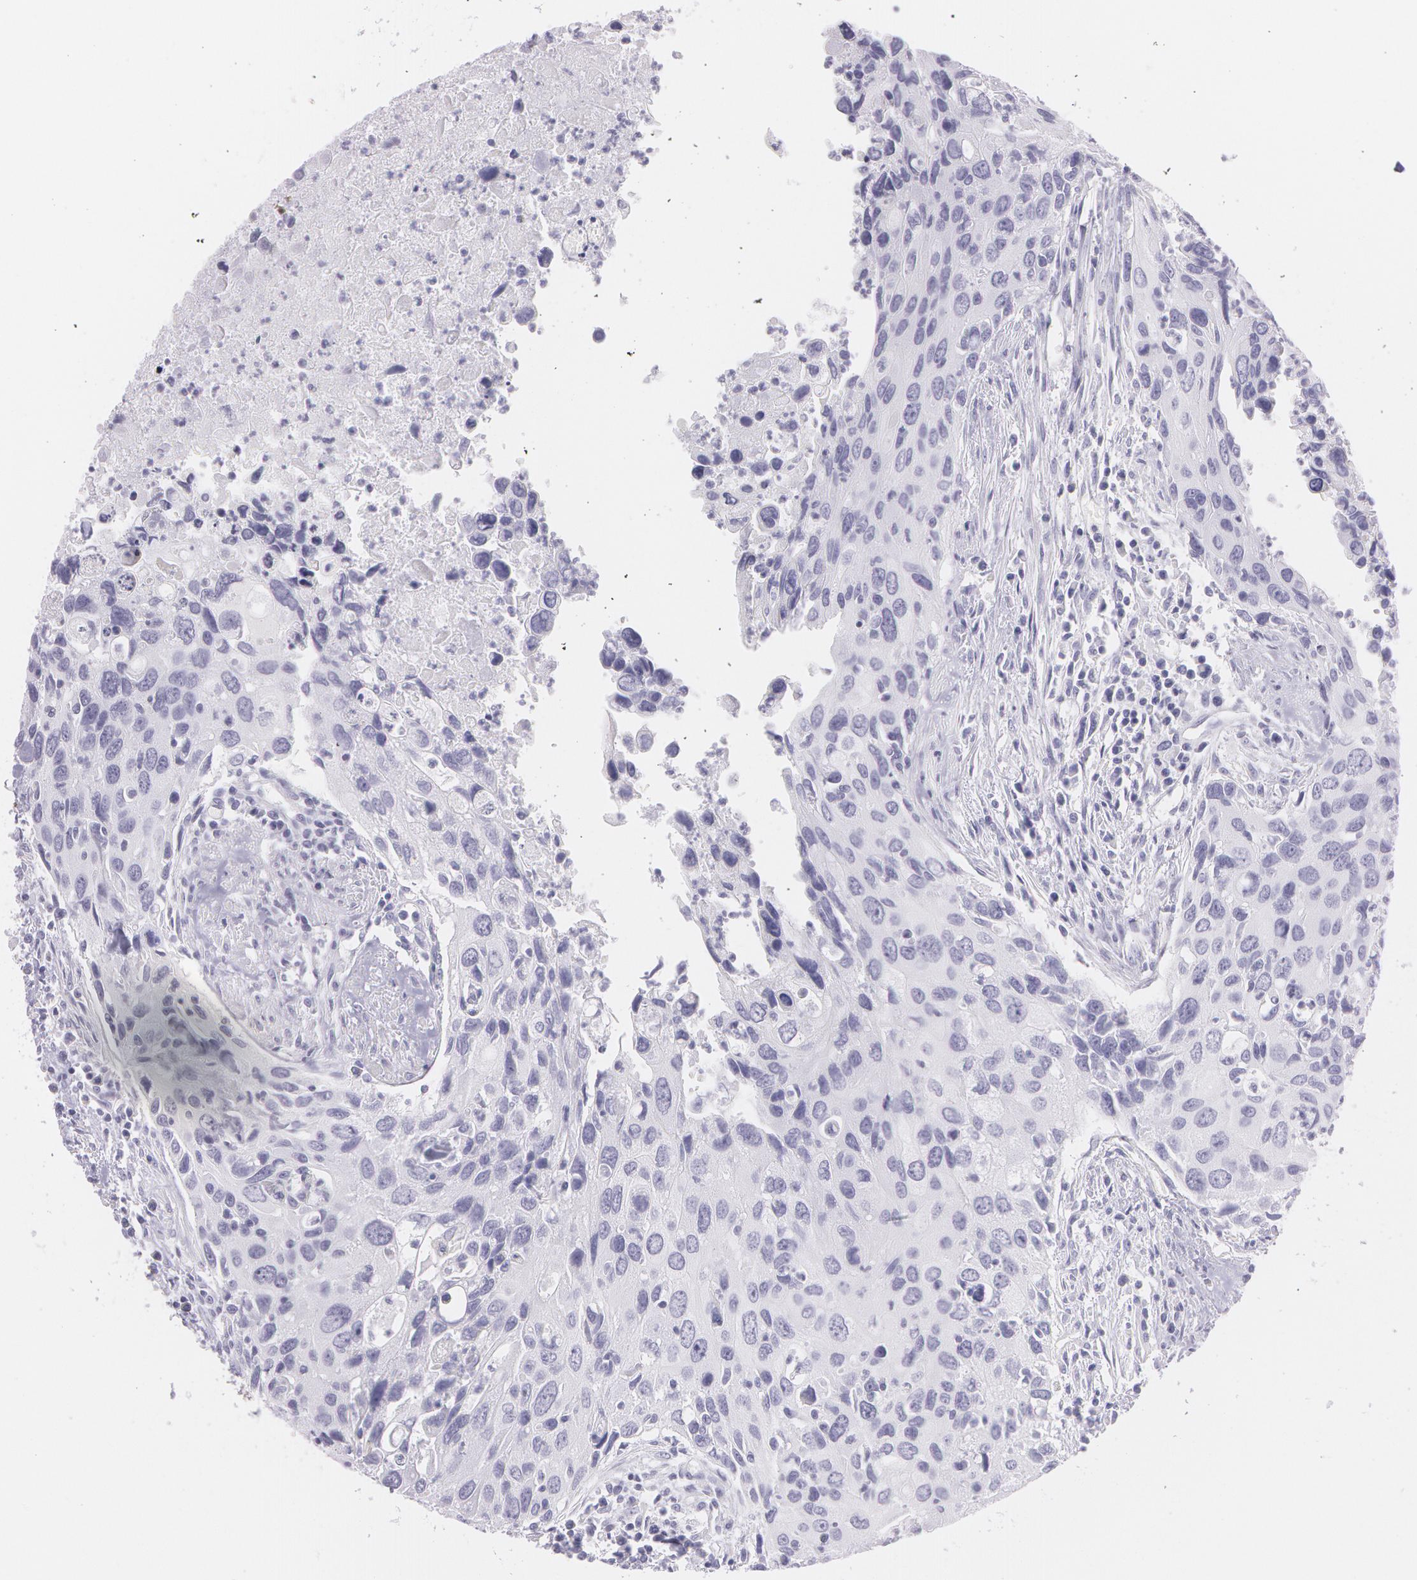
{"staining": {"intensity": "negative", "quantity": "none", "location": "none"}, "tissue": "urothelial cancer", "cell_type": "Tumor cells", "image_type": "cancer", "snomed": [{"axis": "morphology", "description": "Urothelial carcinoma, High grade"}, {"axis": "topography", "description": "Urinary bladder"}], "caption": "A histopathology image of human urothelial carcinoma (high-grade) is negative for staining in tumor cells.", "gene": "SNCG", "patient": {"sex": "male", "age": 71}}